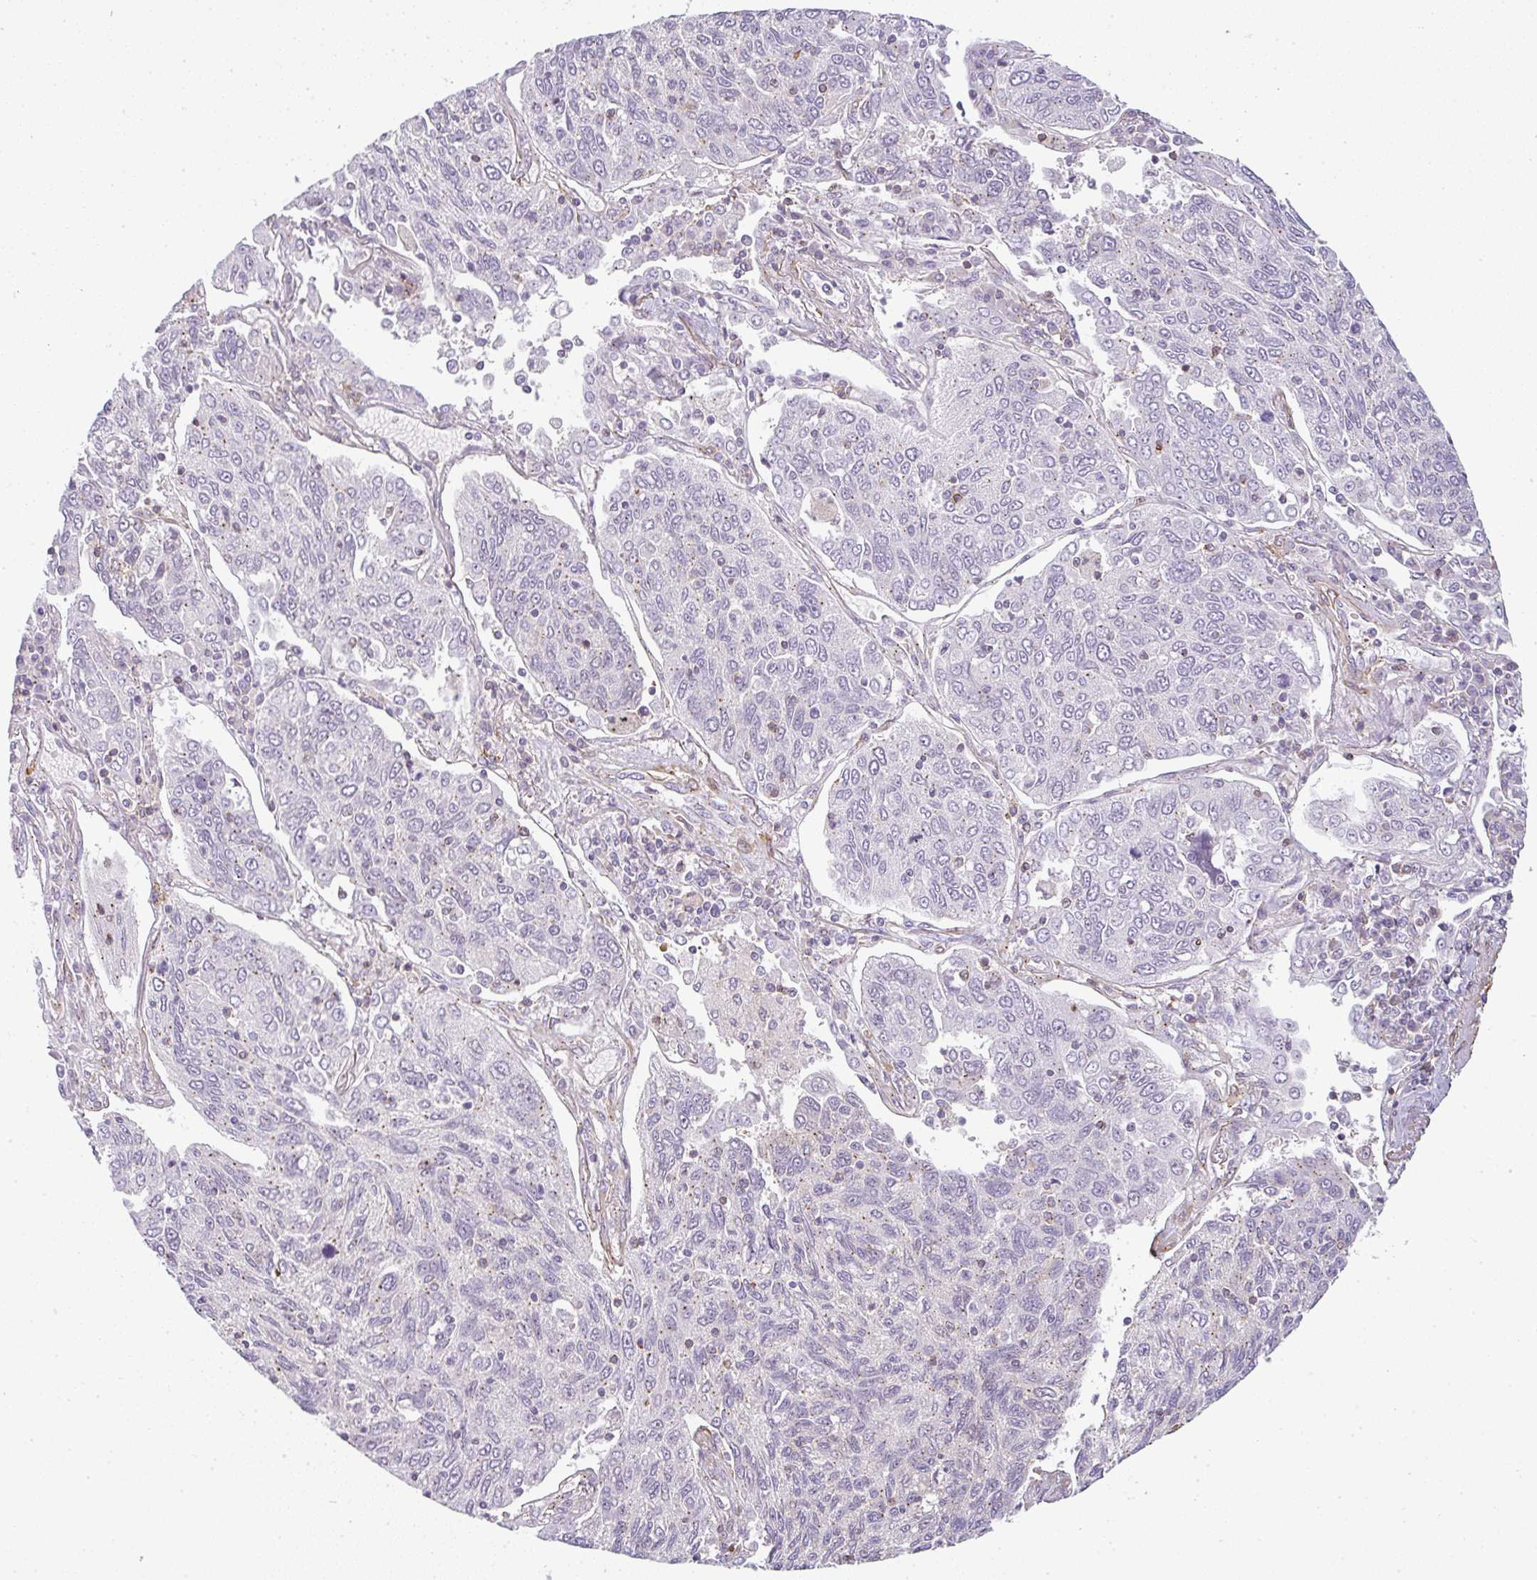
{"staining": {"intensity": "negative", "quantity": "none", "location": "none"}, "tissue": "lung cancer", "cell_type": "Tumor cells", "image_type": "cancer", "snomed": [{"axis": "morphology", "description": "Squamous cell carcinoma, NOS"}, {"axis": "topography", "description": "Lung"}], "caption": "High magnification brightfield microscopy of lung squamous cell carcinoma stained with DAB (brown) and counterstained with hematoxylin (blue): tumor cells show no significant staining.", "gene": "SULF1", "patient": {"sex": "female", "age": 66}}